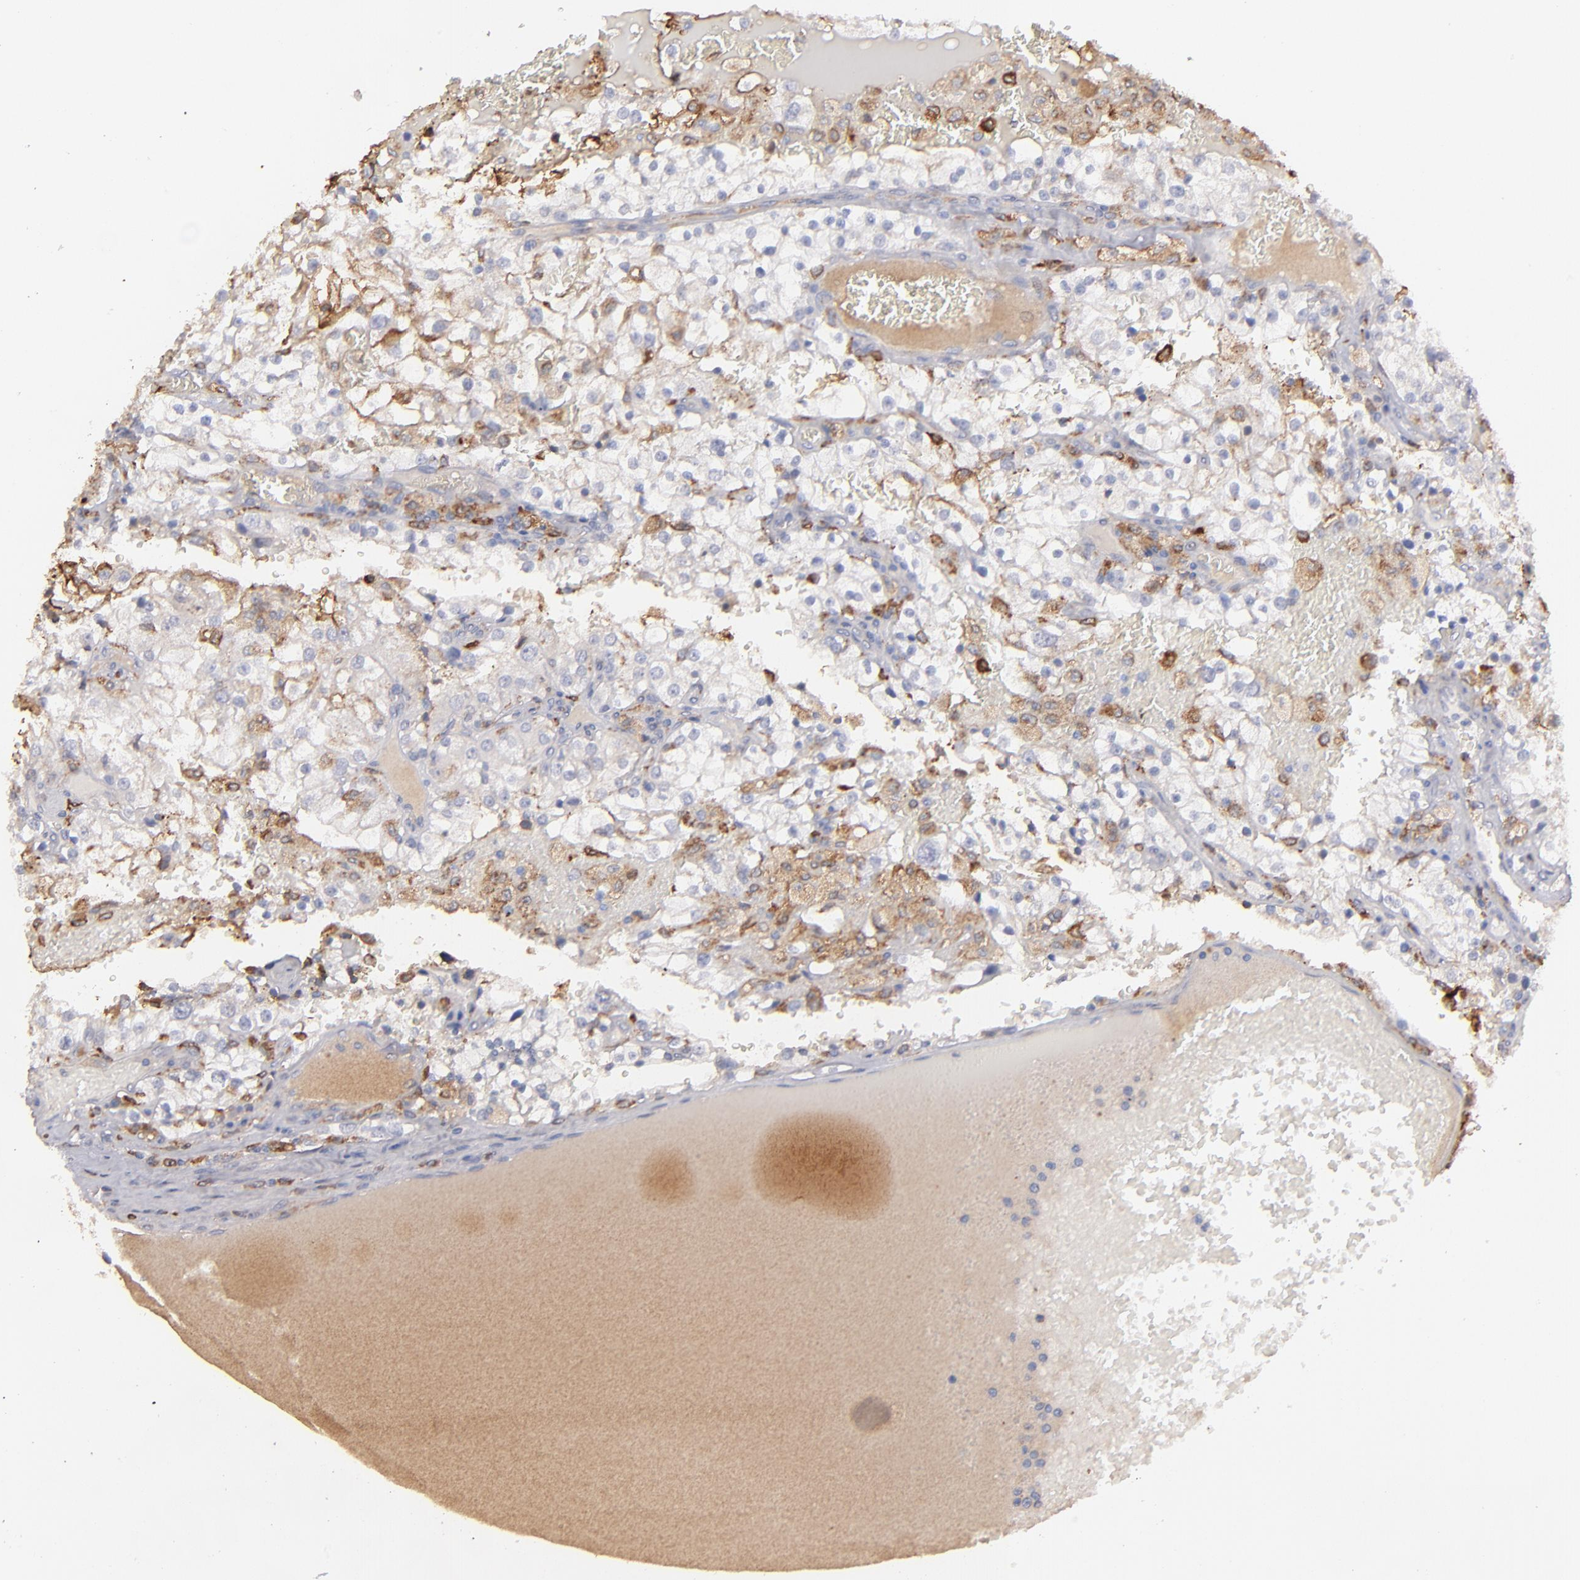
{"staining": {"intensity": "weak", "quantity": "<25%", "location": "cytoplasmic/membranous"}, "tissue": "renal cancer", "cell_type": "Tumor cells", "image_type": "cancer", "snomed": [{"axis": "morphology", "description": "Adenocarcinoma, NOS"}, {"axis": "topography", "description": "Kidney"}], "caption": "This histopathology image is of renal cancer (adenocarcinoma) stained with immunohistochemistry (IHC) to label a protein in brown with the nuclei are counter-stained blue. There is no staining in tumor cells.", "gene": "C1QA", "patient": {"sex": "female", "age": 74}}